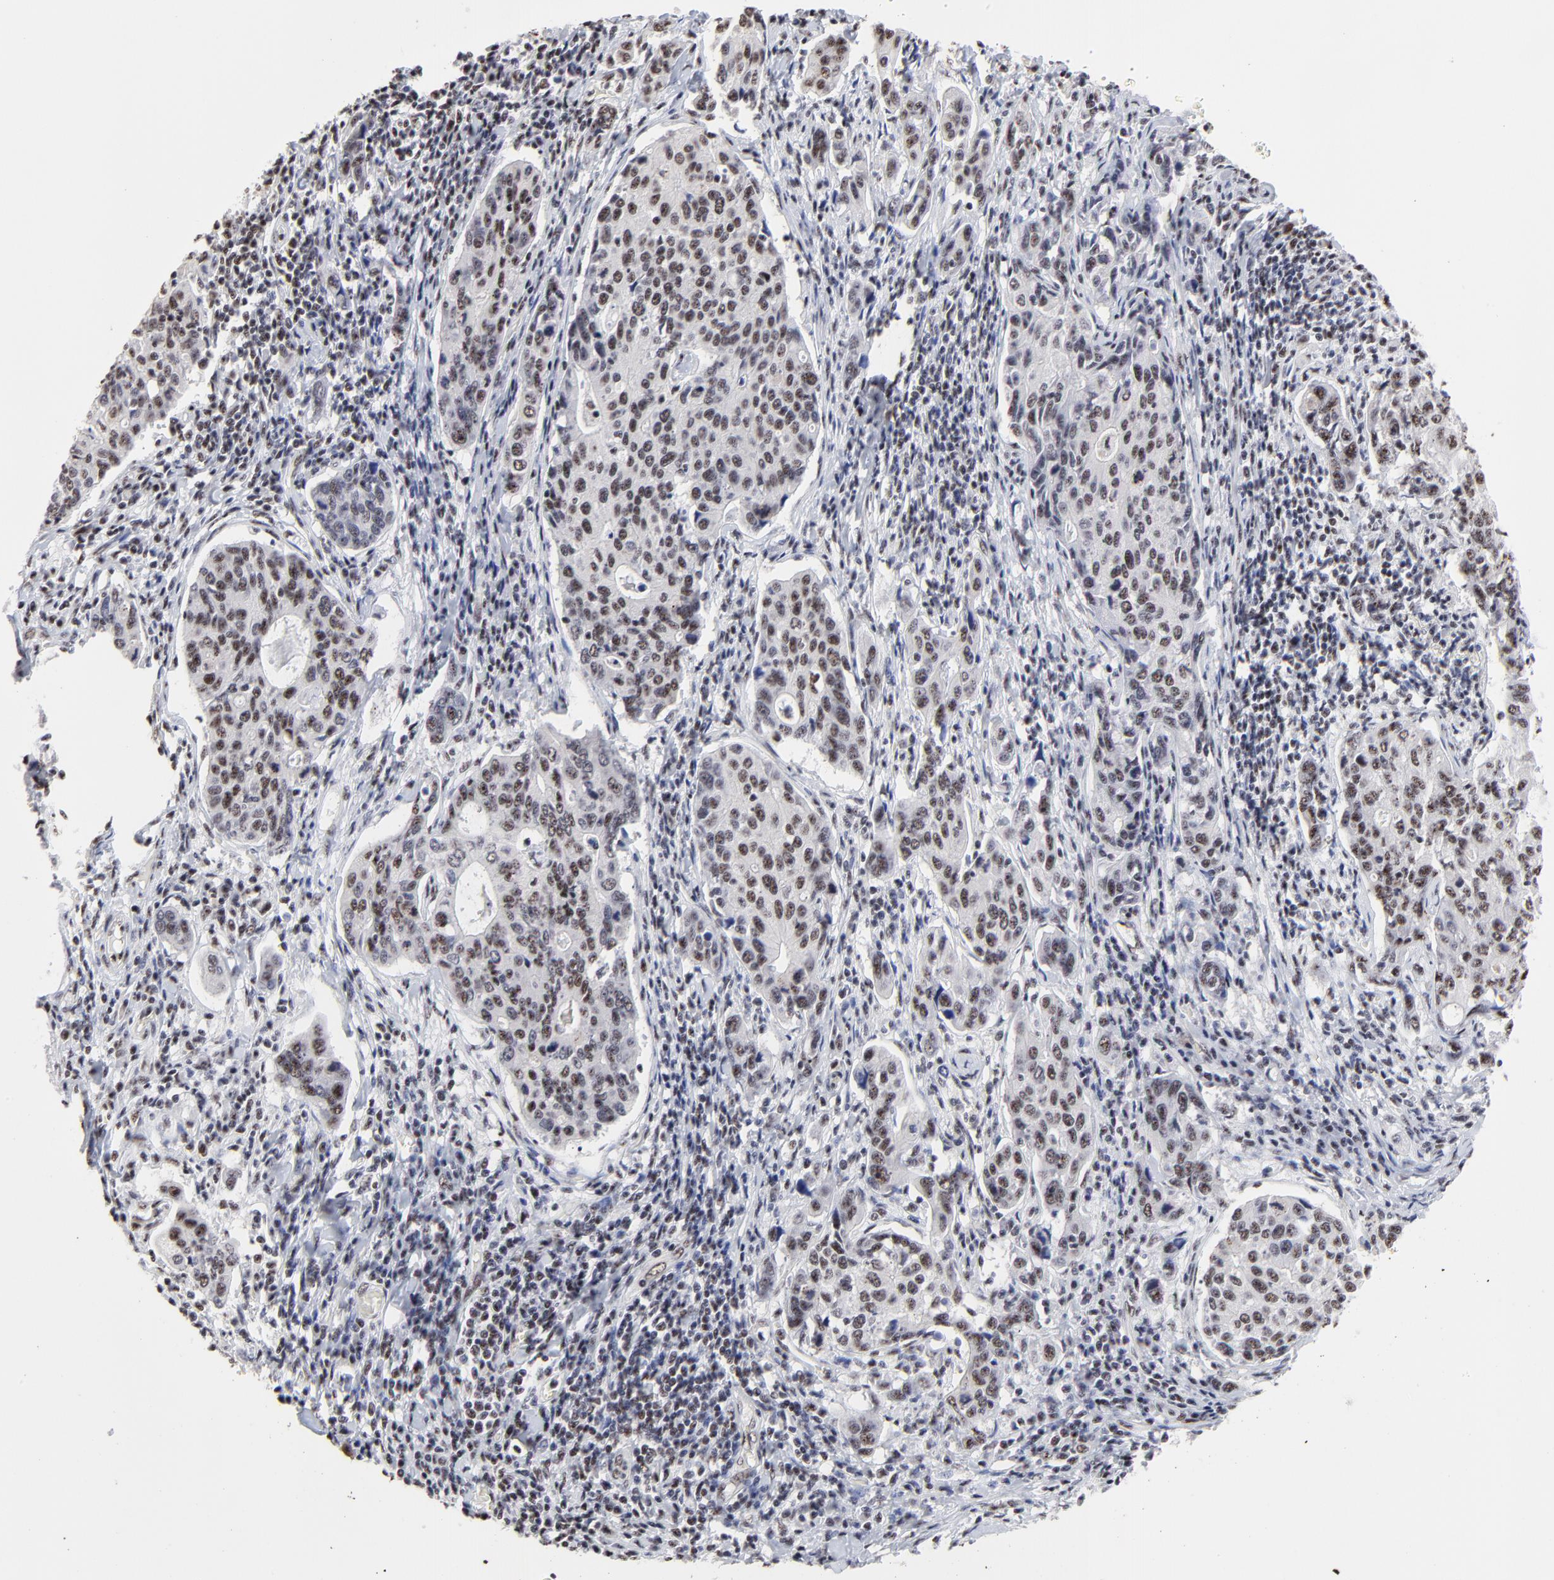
{"staining": {"intensity": "weak", "quantity": ">75%", "location": "nuclear"}, "tissue": "stomach cancer", "cell_type": "Tumor cells", "image_type": "cancer", "snomed": [{"axis": "morphology", "description": "Adenocarcinoma, NOS"}, {"axis": "topography", "description": "Esophagus"}, {"axis": "topography", "description": "Stomach"}], "caption": "About >75% of tumor cells in human stomach cancer display weak nuclear protein expression as visualized by brown immunohistochemical staining.", "gene": "MBD4", "patient": {"sex": "male", "age": 74}}